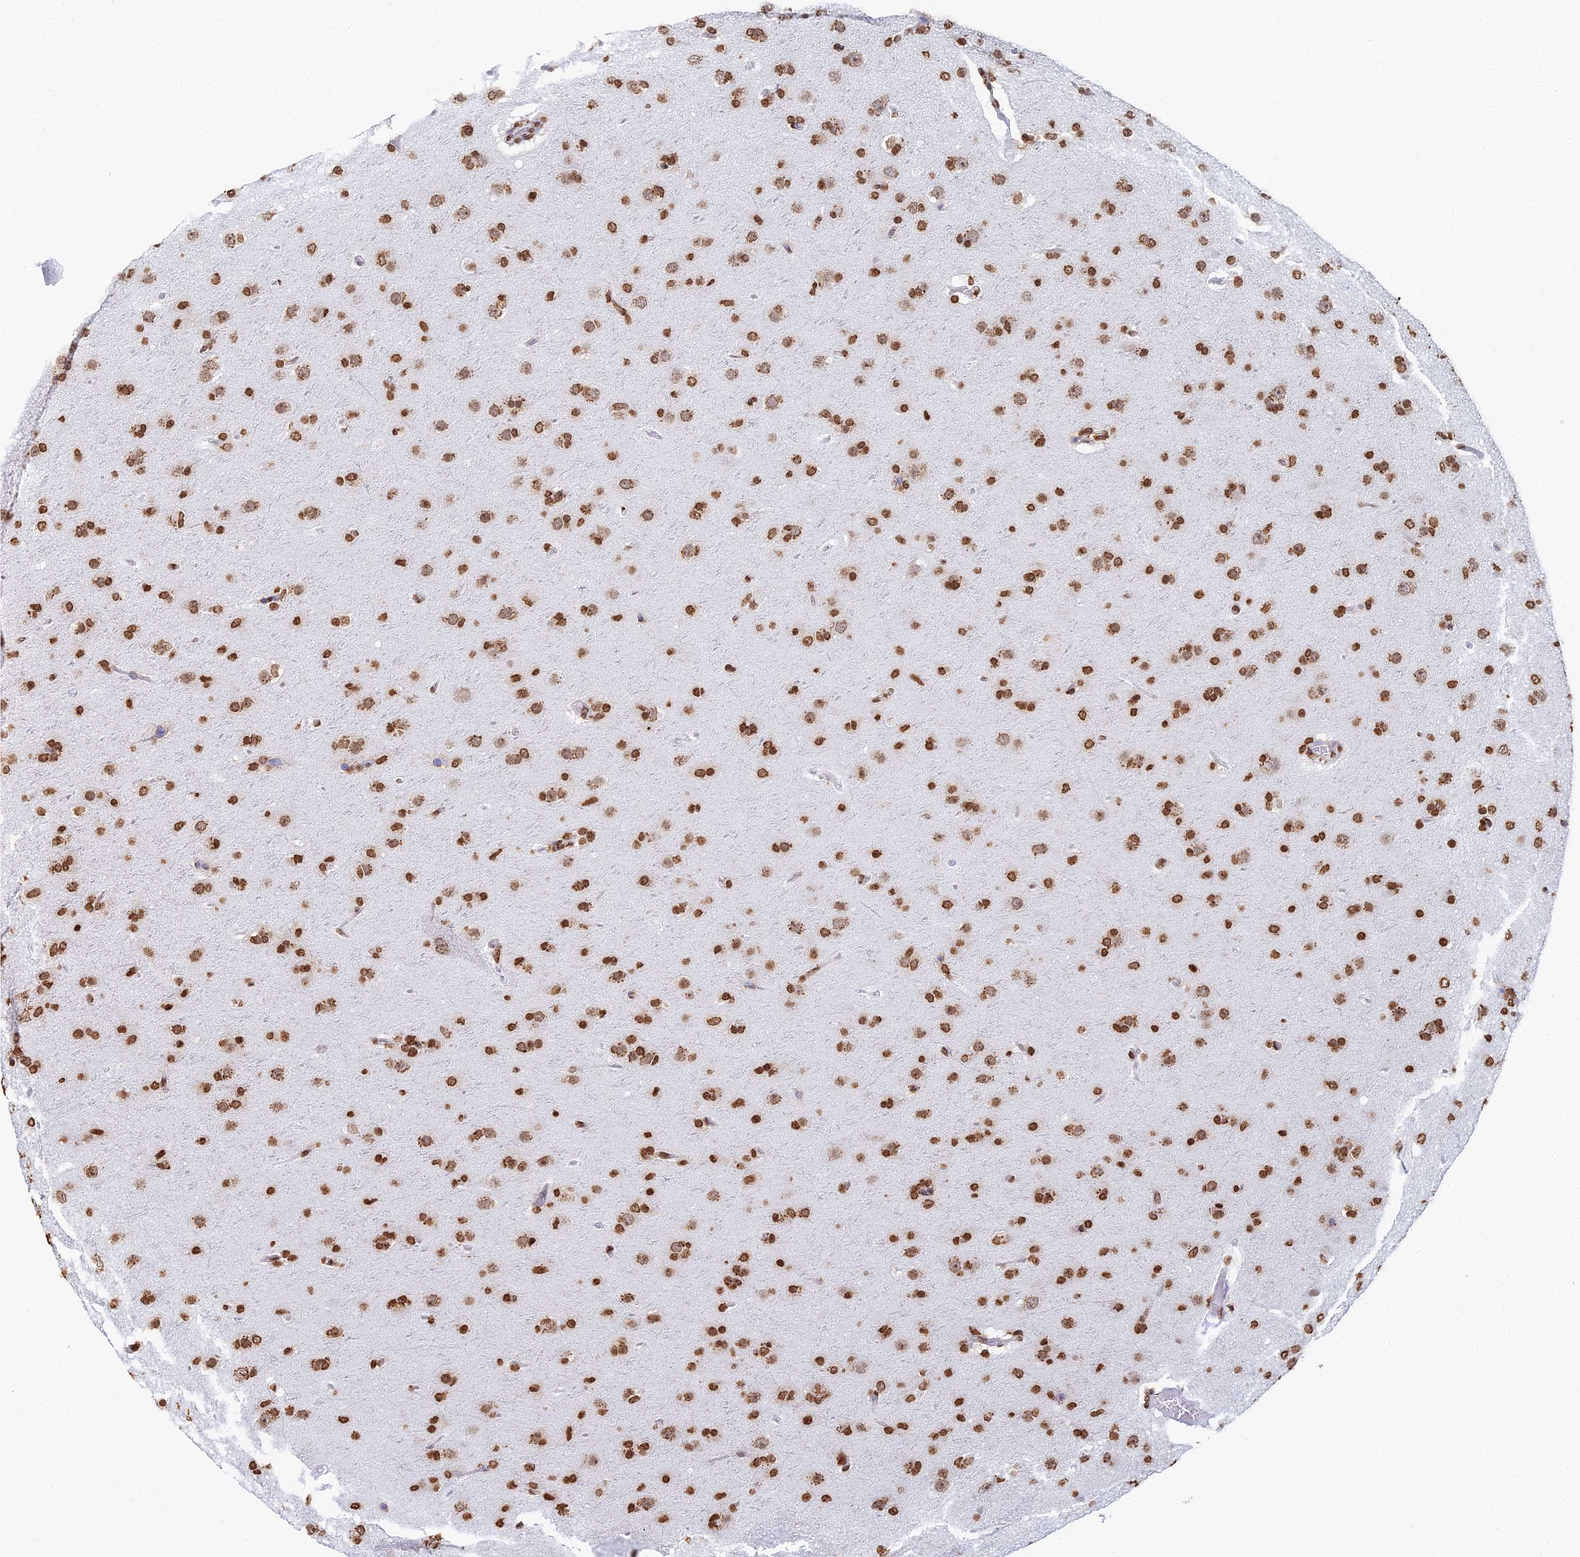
{"staining": {"intensity": "strong", "quantity": ">75%", "location": "nuclear"}, "tissue": "glioma", "cell_type": "Tumor cells", "image_type": "cancer", "snomed": [{"axis": "morphology", "description": "Glioma, malignant, Low grade"}, {"axis": "topography", "description": "Brain"}], "caption": "Immunohistochemistry (IHC) photomicrograph of neoplastic tissue: malignant low-grade glioma stained using immunohistochemistry (IHC) displays high levels of strong protein expression localized specifically in the nuclear of tumor cells, appearing as a nuclear brown color.", "gene": "GBP3", "patient": {"sex": "male", "age": 65}}